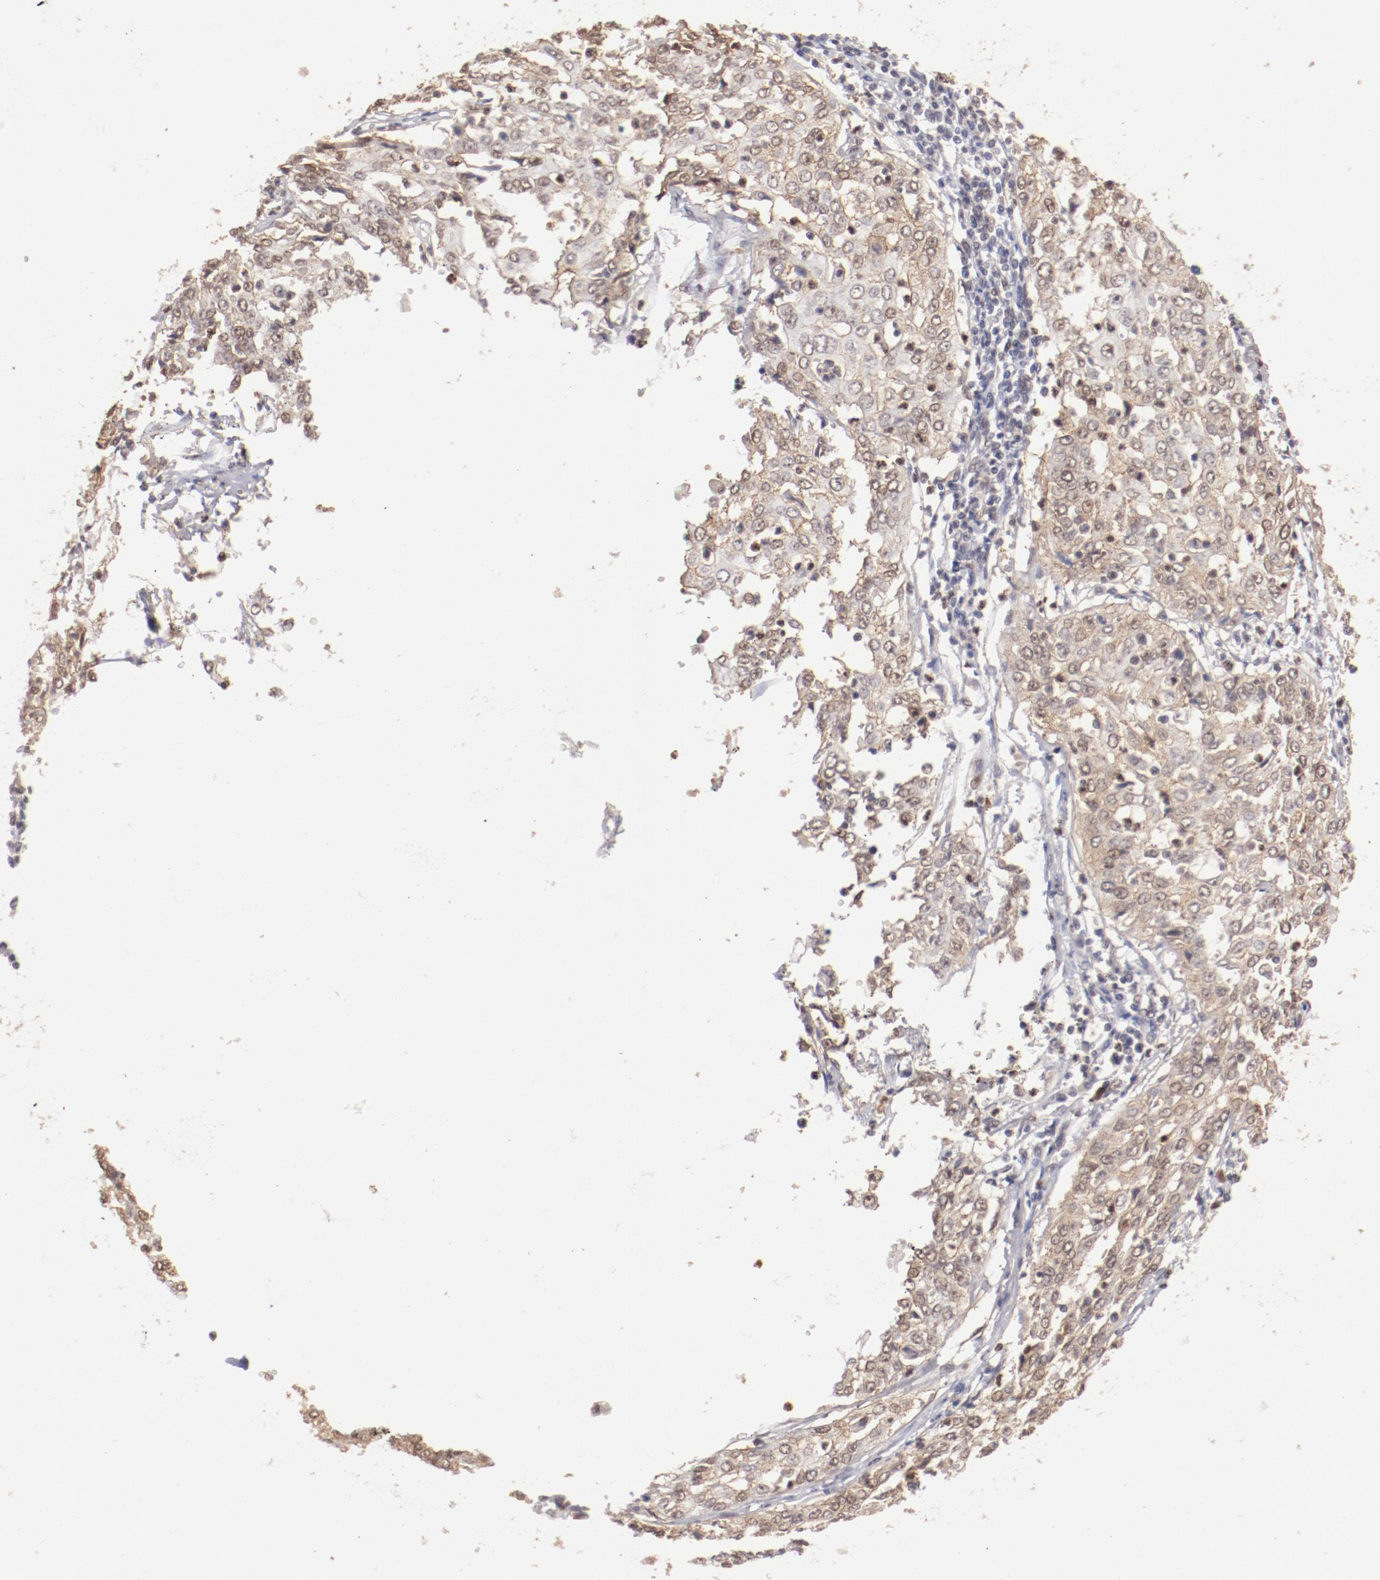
{"staining": {"intensity": "weak", "quantity": ">75%", "location": "cytoplasmic/membranous"}, "tissue": "cervical cancer", "cell_type": "Tumor cells", "image_type": "cancer", "snomed": [{"axis": "morphology", "description": "Squamous cell carcinoma, NOS"}, {"axis": "topography", "description": "Cervix"}], "caption": "Human cervical cancer (squamous cell carcinoma) stained for a protein (brown) shows weak cytoplasmic/membranous positive expression in approximately >75% of tumor cells.", "gene": "NFE2", "patient": {"sex": "female", "age": 39}}